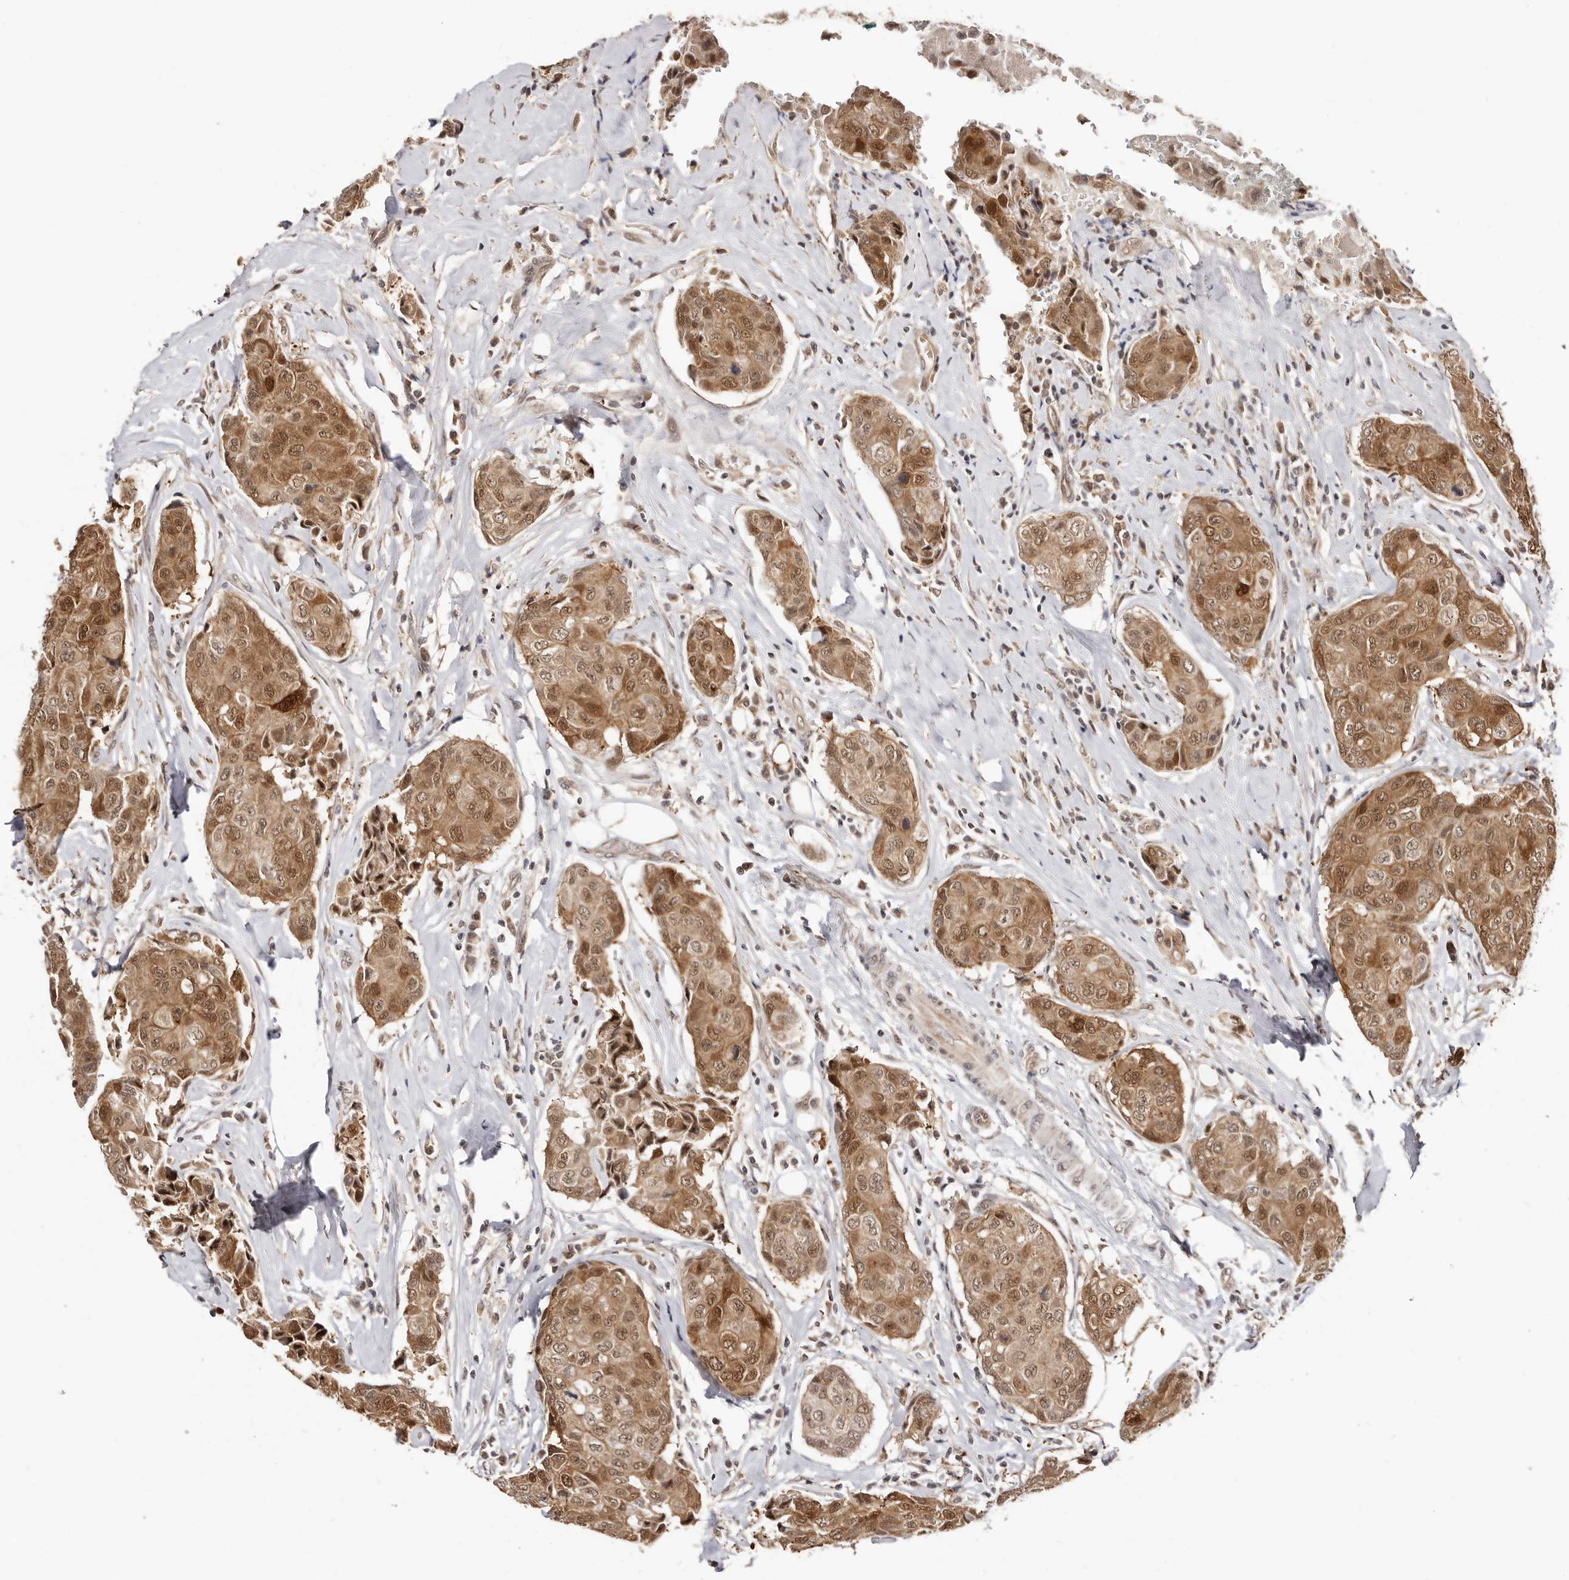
{"staining": {"intensity": "moderate", "quantity": ">75%", "location": "cytoplasmic/membranous,nuclear"}, "tissue": "breast cancer", "cell_type": "Tumor cells", "image_type": "cancer", "snomed": [{"axis": "morphology", "description": "Duct carcinoma"}, {"axis": "topography", "description": "Breast"}], "caption": "There is medium levels of moderate cytoplasmic/membranous and nuclear positivity in tumor cells of breast cancer (intraductal carcinoma), as demonstrated by immunohistochemical staining (brown color).", "gene": "MED8", "patient": {"sex": "female", "age": 80}}